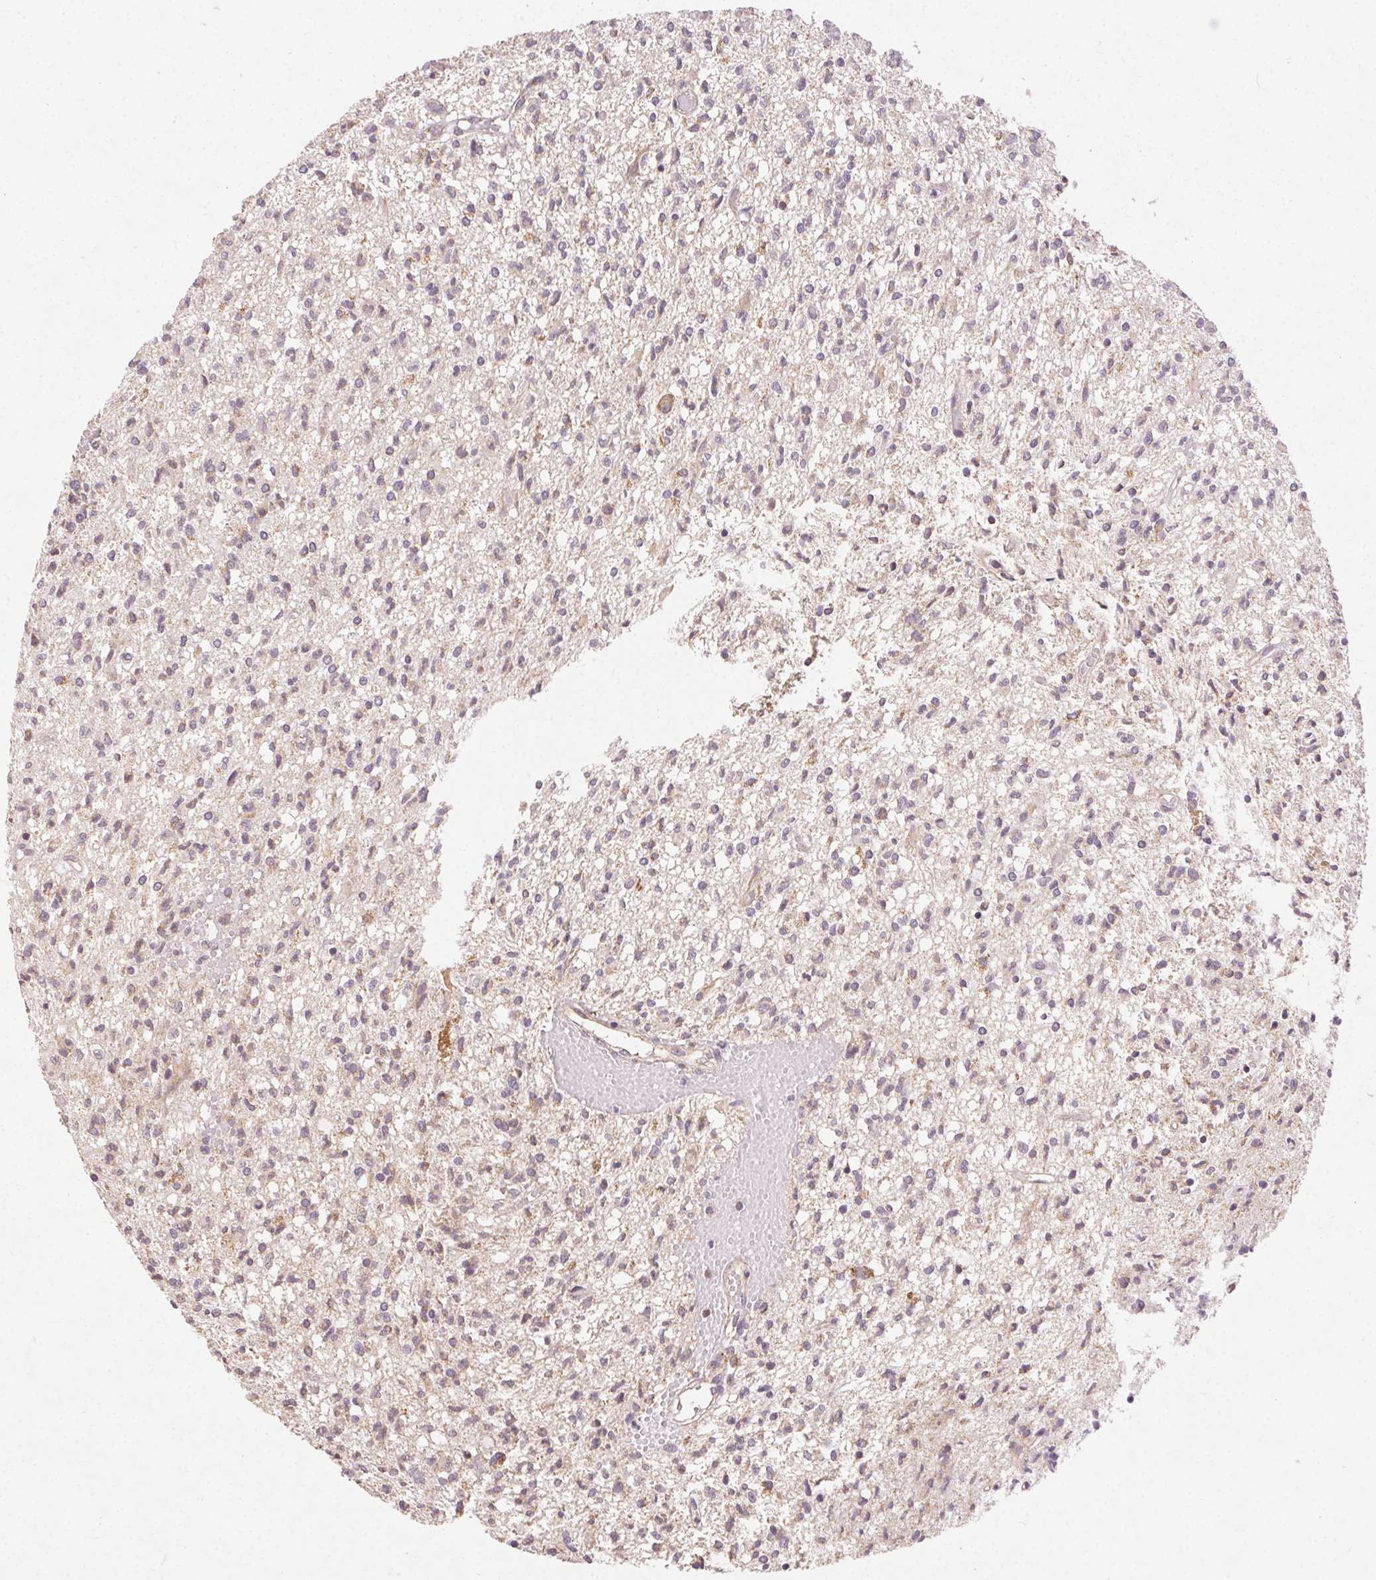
{"staining": {"intensity": "negative", "quantity": "none", "location": "none"}, "tissue": "glioma", "cell_type": "Tumor cells", "image_type": "cancer", "snomed": [{"axis": "morphology", "description": "Glioma, malignant, Low grade"}, {"axis": "topography", "description": "Brain"}], "caption": "Protein analysis of low-grade glioma (malignant) exhibits no significant positivity in tumor cells.", "gene": "CLASP1", "patient": {"sex": "male", "age": 64}}